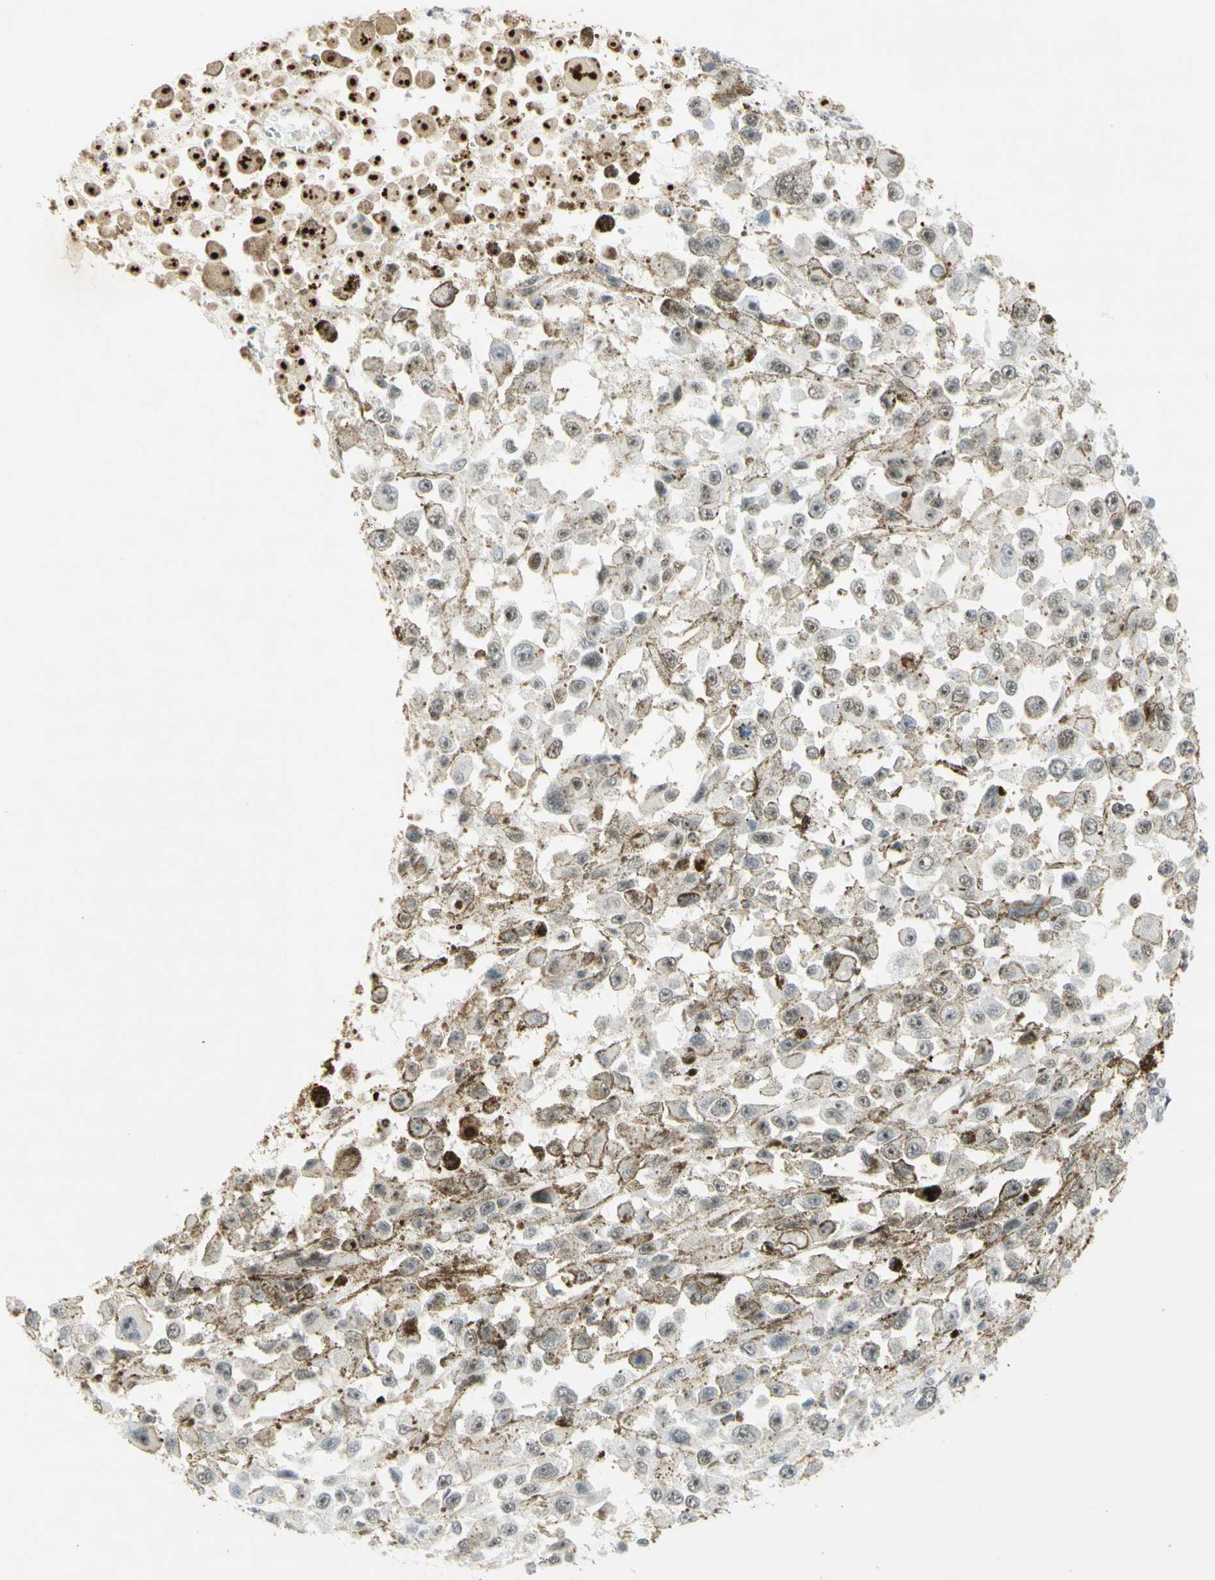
{"staining": {"intensity": "moderate", "quantity": ">75%", "location": "cytoplasmic/membranous,nuclear"}, "tissue": "melanoma", "cell_type": "Tumor cells", "image_type": "cancer", "snomed": [{"axis": "morphology", "description": "Malignant melanoma, Metastatic site"}, {"axis": "topography", "description": "Lymph node"}], "caption": "Human melanoma stained with a brown dye exhibits moderate cytoplasmic/membranous and nuclear positive positivity in approximately >75% of tumor cells.", "gene": "IRF1", "patient": {"sex": "male", "age": 59}}